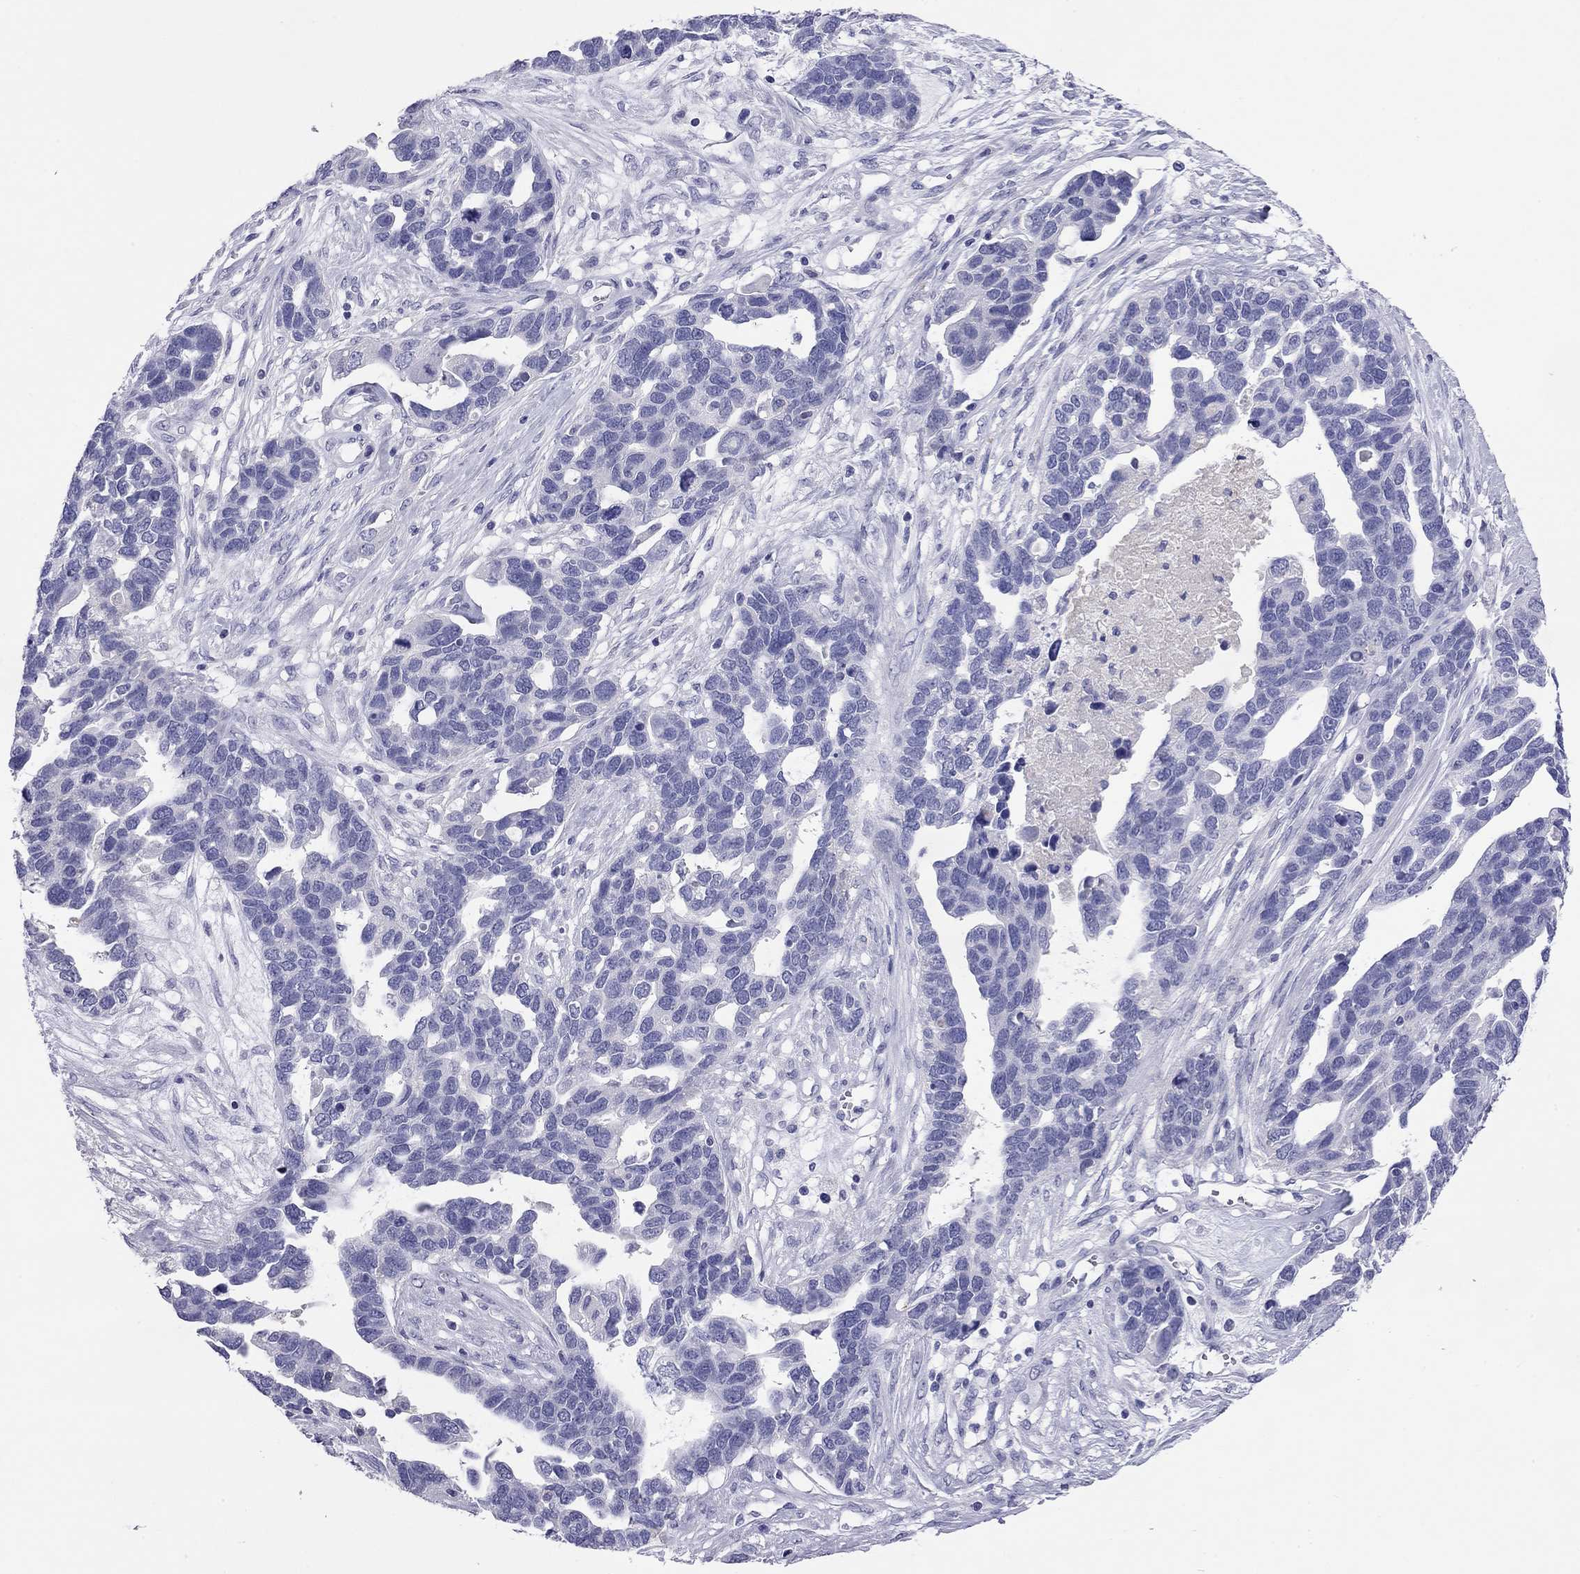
{"staining": {"intensity": "negative", "quantity": "none", "location": "none"}, "tissue": "ovarian cancer", "cell_type": "Tumor cells", "image_type": "cancer", "snomed": [{"axis": "morphology", "description": "Cystadenocarcinoma, serous, NOS"}, {"axis": "topography", "description": "Ovary"}], "caption": "High magnification brightfield microscopy of ovarian serous cystadenocarcinoma stained with DAB (3,3'-diaminobenzidine) (brown) and counterstained with hematoxylin (blue): tumor cells show no significant expression.", "gene": "ODF4", "patient": {"sex": "female", "age": 54}}